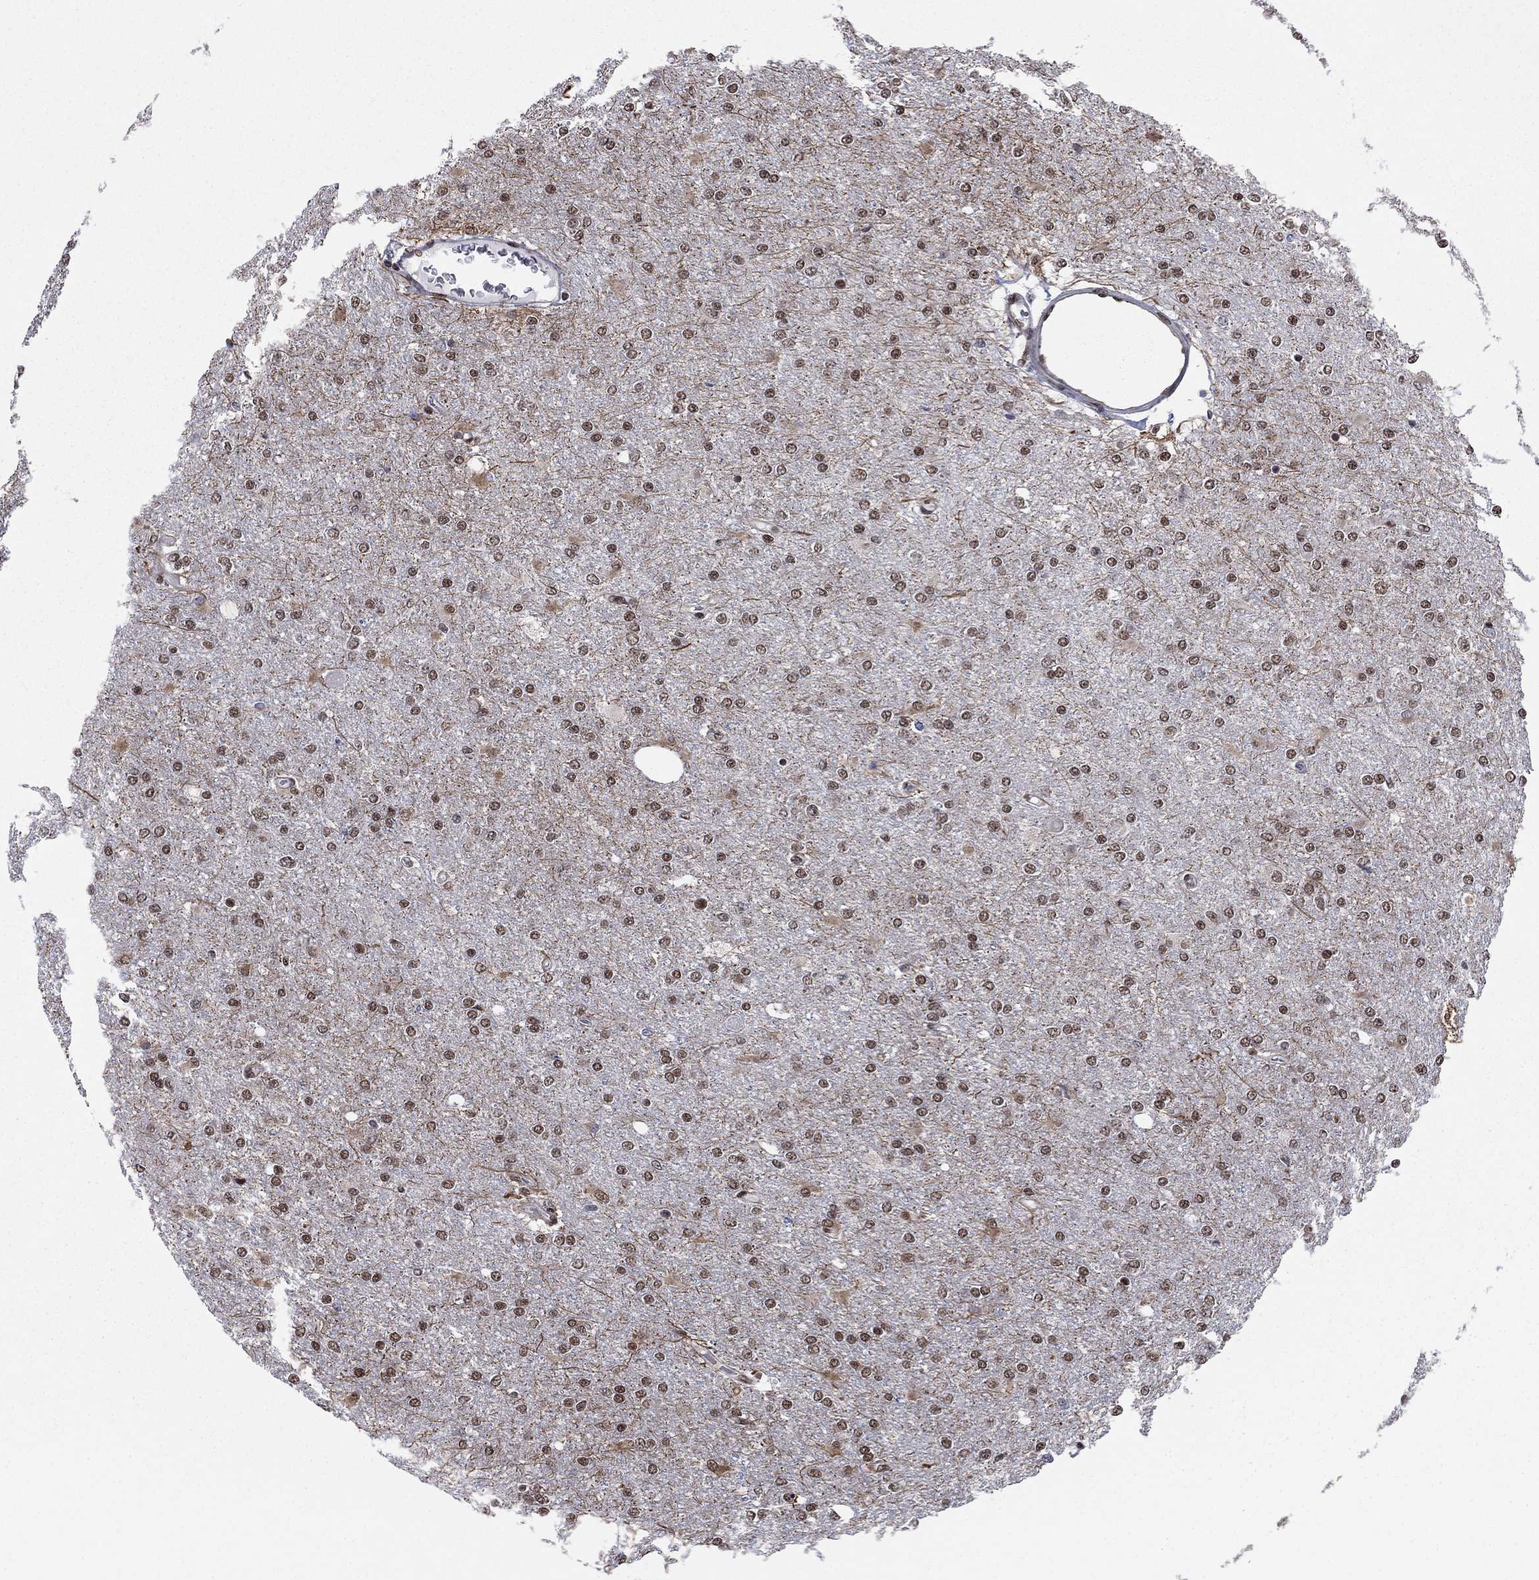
{"staining": {"intensity": "moderate", "quantity": ">75%", "location": "nuclear"}, "tissue": "glioma", "cell_type": "Tumor cells", "image_type": "cancer", "snomed": [{"axis": "morphology", "description": "Glioma, malignant, High grade"}, {"axis": "topography", "description": "Cerebral cortex"}], "caption": "Human malignant glioma (high-grade) stained with a protein marker exhibits moderate staining in tumor cells.", "gene": "N4BP2", "patient": {"sex": "male", "age": 70}}